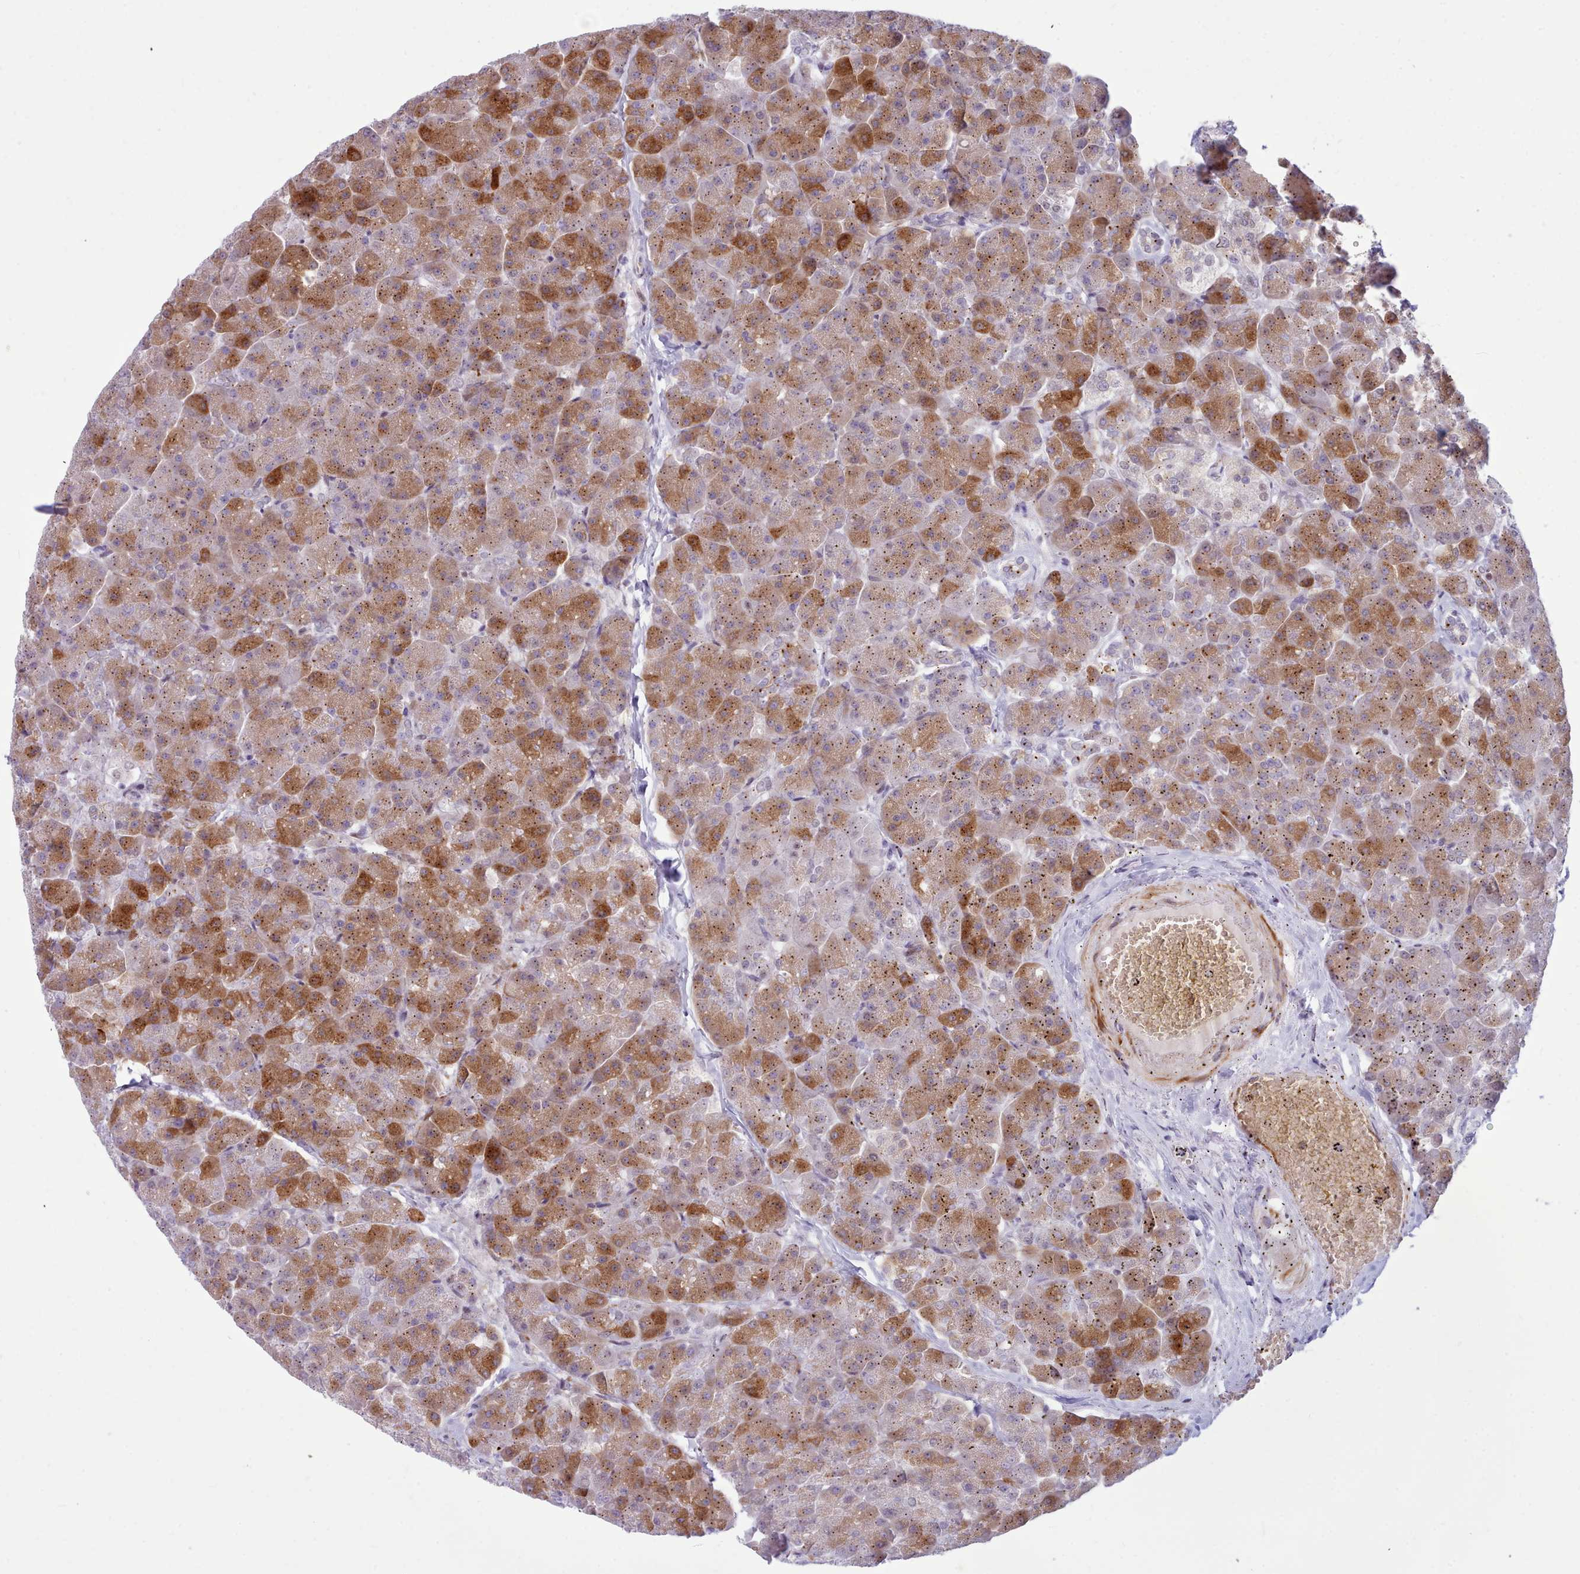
{"staining": {"intensity": "moderate", "quantity": "25%-75%", "location": "cytoplasmic/membranous"}, "tissue": "pancreas", "cell_type": "Exocrine glandular cells", "image_type": "normal", "snomed": [{"axis": "morphology", "description": "Normal tissue, NOS"}, {"axis": "topography", "description": "Pancreas"}, {"axis": "topography", "description": "Peripheral nerve tissue"}], "caption": "Moderate cytoplasmic/membranous positivity is present in about 25%-75% of exocrine glandular cells in normal pancreas. Nuclei are stained in blue.", "gene": "NKX1", "patient": {"sex": "male", "age": 54}}